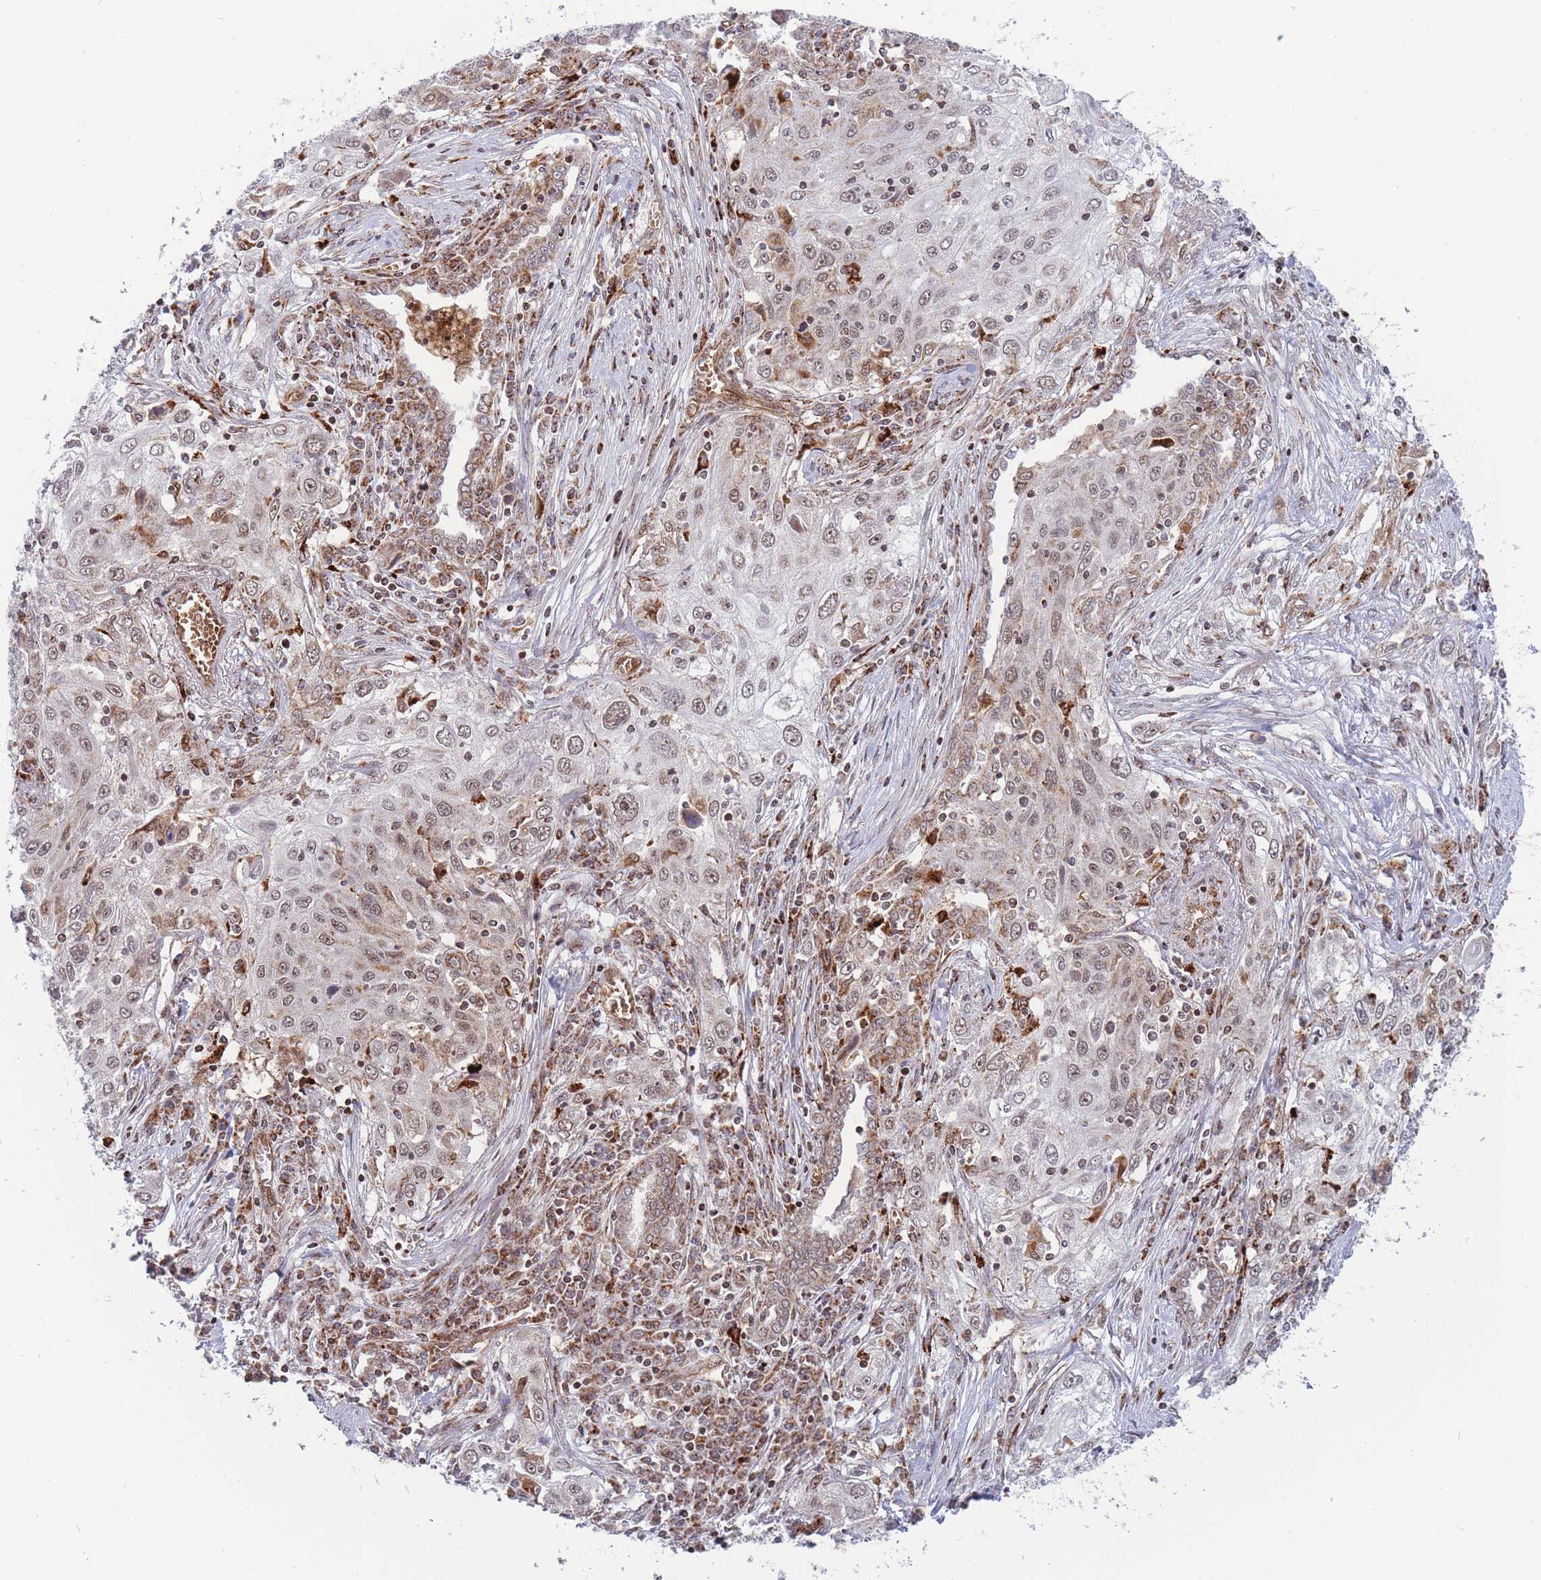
{"staining": {"intensity": "moderate", "quantity": ">75%", "location": "nuclear"}, "tissue": "lung cancer", "cell_type": "Tumor cells", "image_type": "cancer", "snomed": [{"axis": "morphology", "description": "Squamous cell carcinoma, NOS"}, {"axis": "topography", "description": "Lung"}], "caption": "Immunohistochemistry (DAB (3,3'-diaminobenzidine)) staining of human lung cancer (squamous cell carcinoma) displays moderate nuclear protein positivity in about >75% of tumor cells.", "gene": "BOD1L1", "patient": {"sex": "female", "age": 69}}